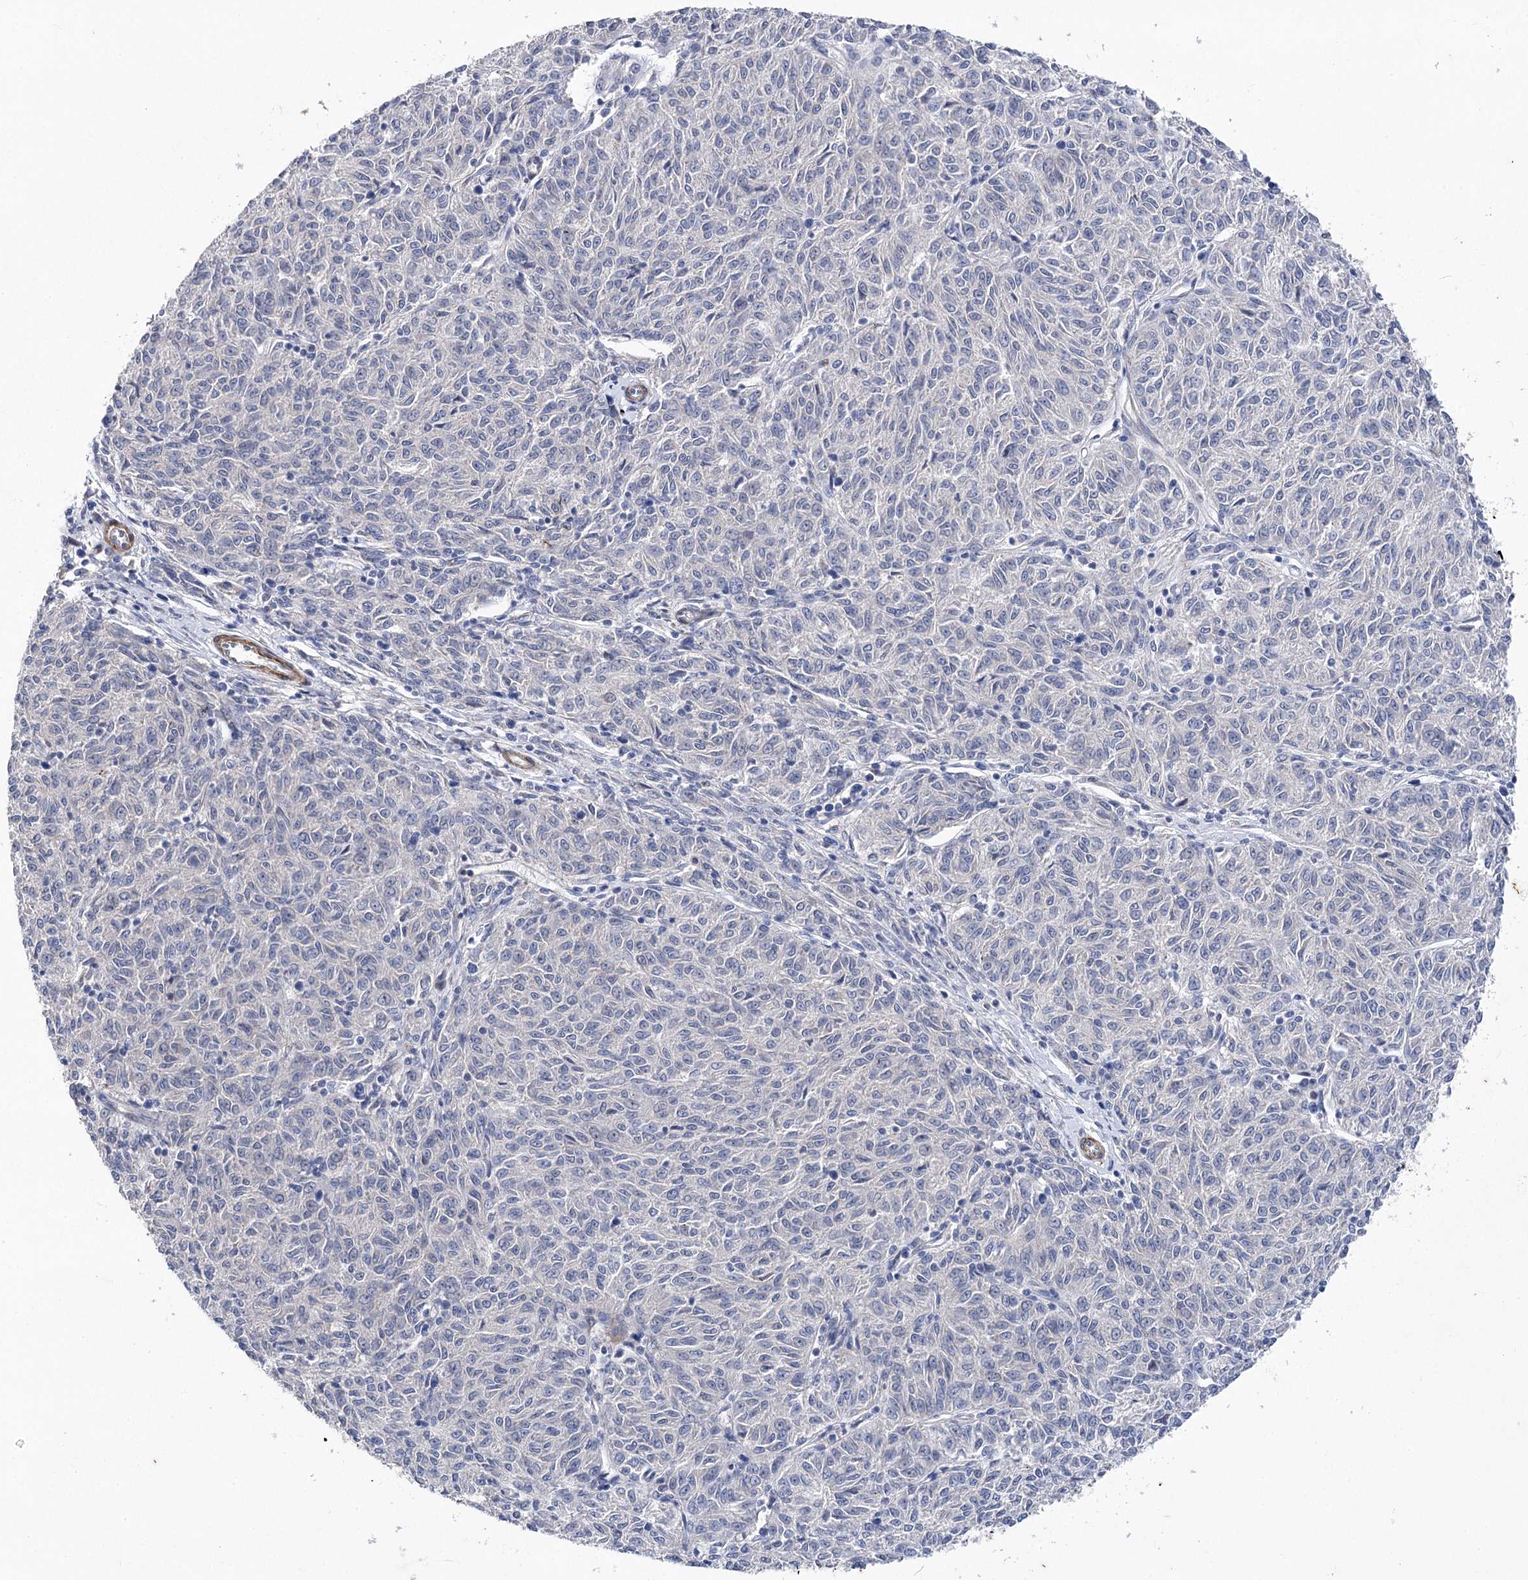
{"staining": {"intensity": "negative", "quantity": "none", "location": "none"}, "tissue": "melanoma", "cell_type": "Tumor cells", "image_type": "cancer", "snomed": [{"axis": "morphology", "description": "Malignant melanoma, NOS"}, {"axis": "topography", "description": "Skin"}], "caption": "DAB (3,3'-diaminobenzidine) immunohistochemical staining of malignant melanoma displays no significant staining in tumor cells. (Stains: DAB (3,3'-diaminobenzidine) IHC with hematoxylin counter stain, Microscopy: brightfield microscopy at high magnification).", "gene": "RDH16", "patient": {"sex": "female", "age": 72}}